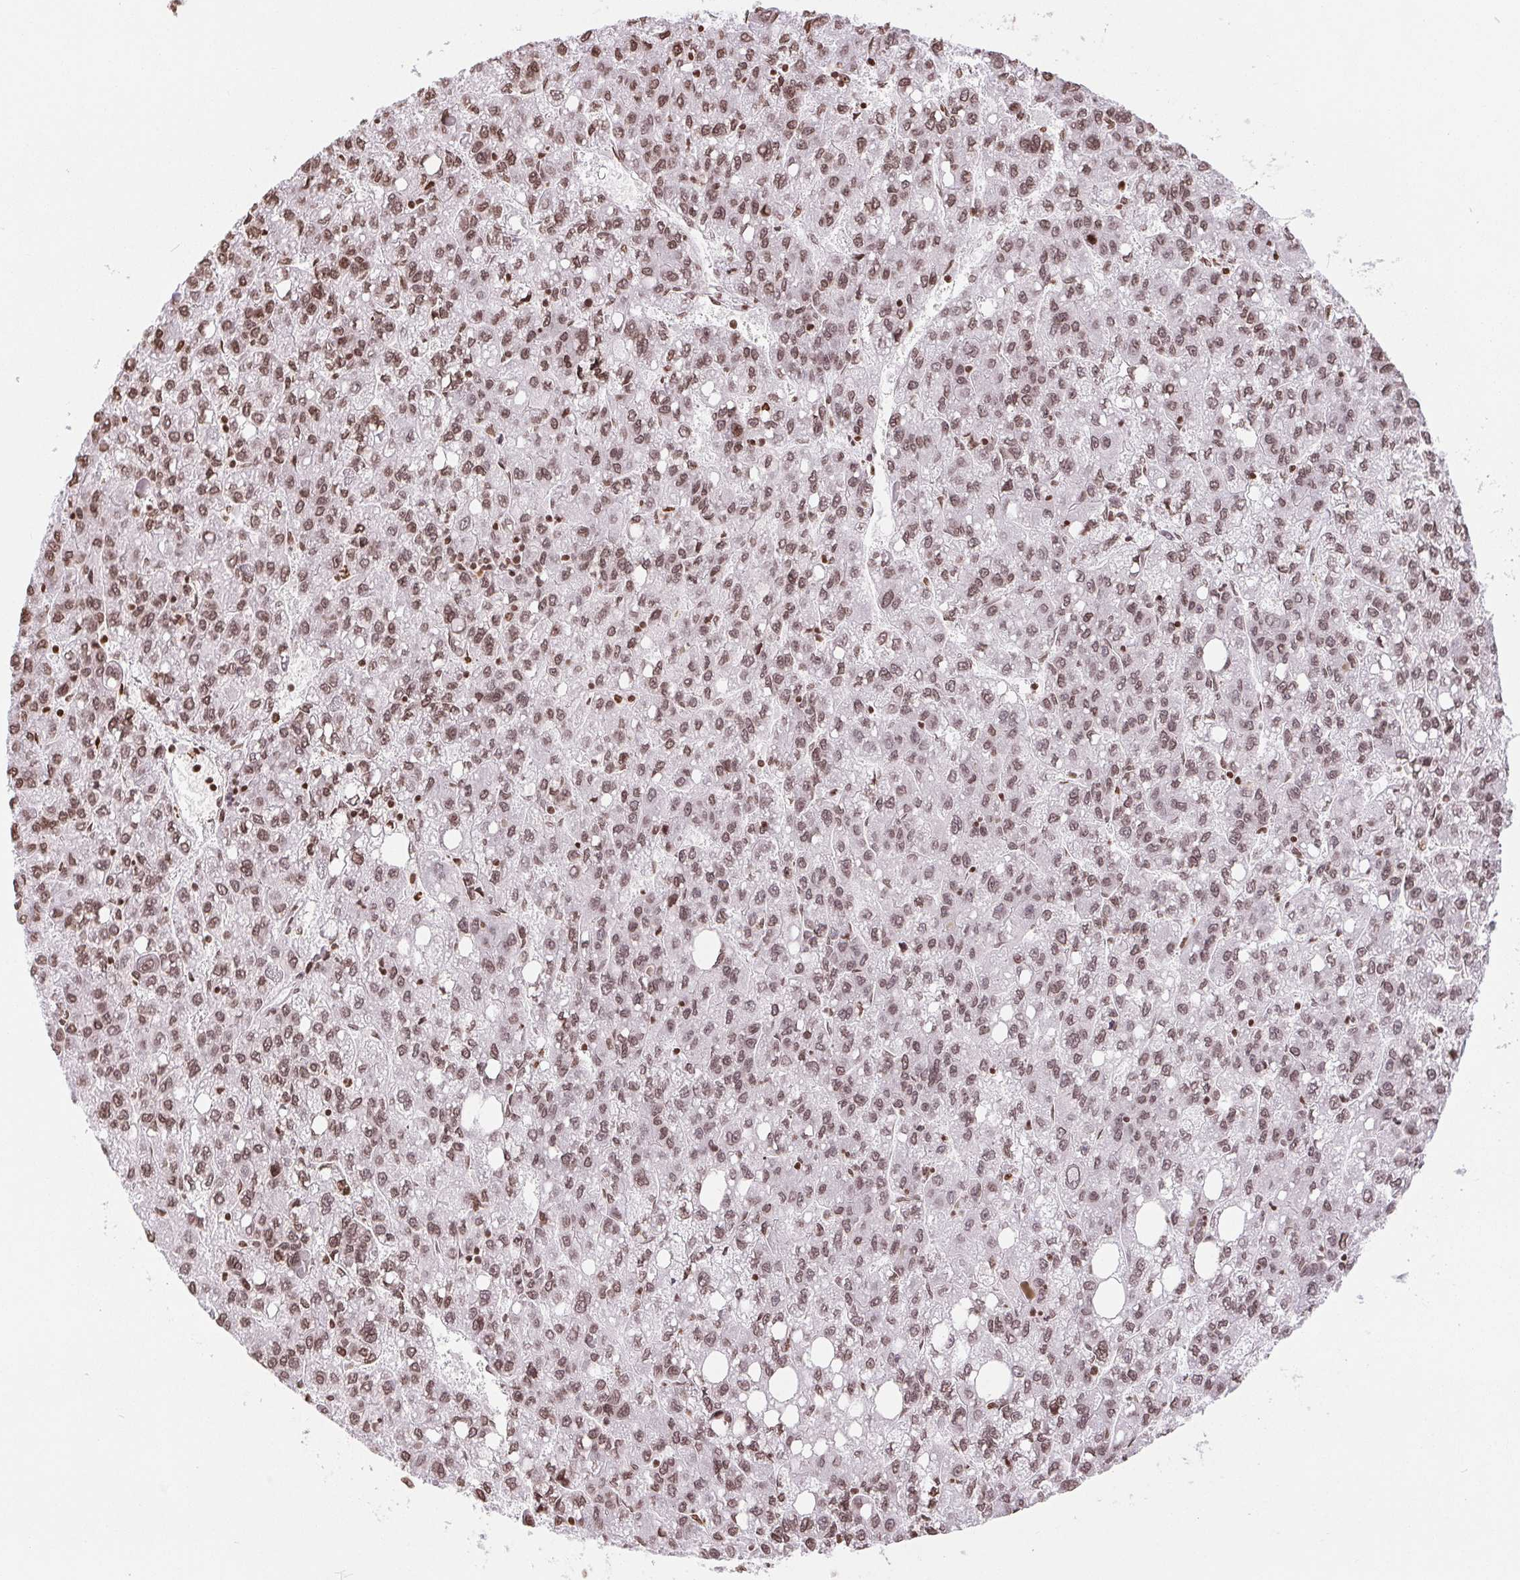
{"staining": {"intensity": "moderate", "quantity": ">75%", "location": "nuclear"}, "tissue": "liver cancer", "cell_type": "Tumor cells", "image_type": "cancer", "snomed": [{"axis": "morphology", "description": "Carcinoma, Hepatocellular, NOS"}, {"axis": "topography", "description": "Liver"}], "caption": "Moderate nuclear protein expression is seen in about >75% of tumor cells in liver cancer (hepatocellular carcinoma). The protein is shown in brown color, while the nuclei are stained blue.", "gene": "SMIM12", "patient": {"sex": "female", "age": 82}}